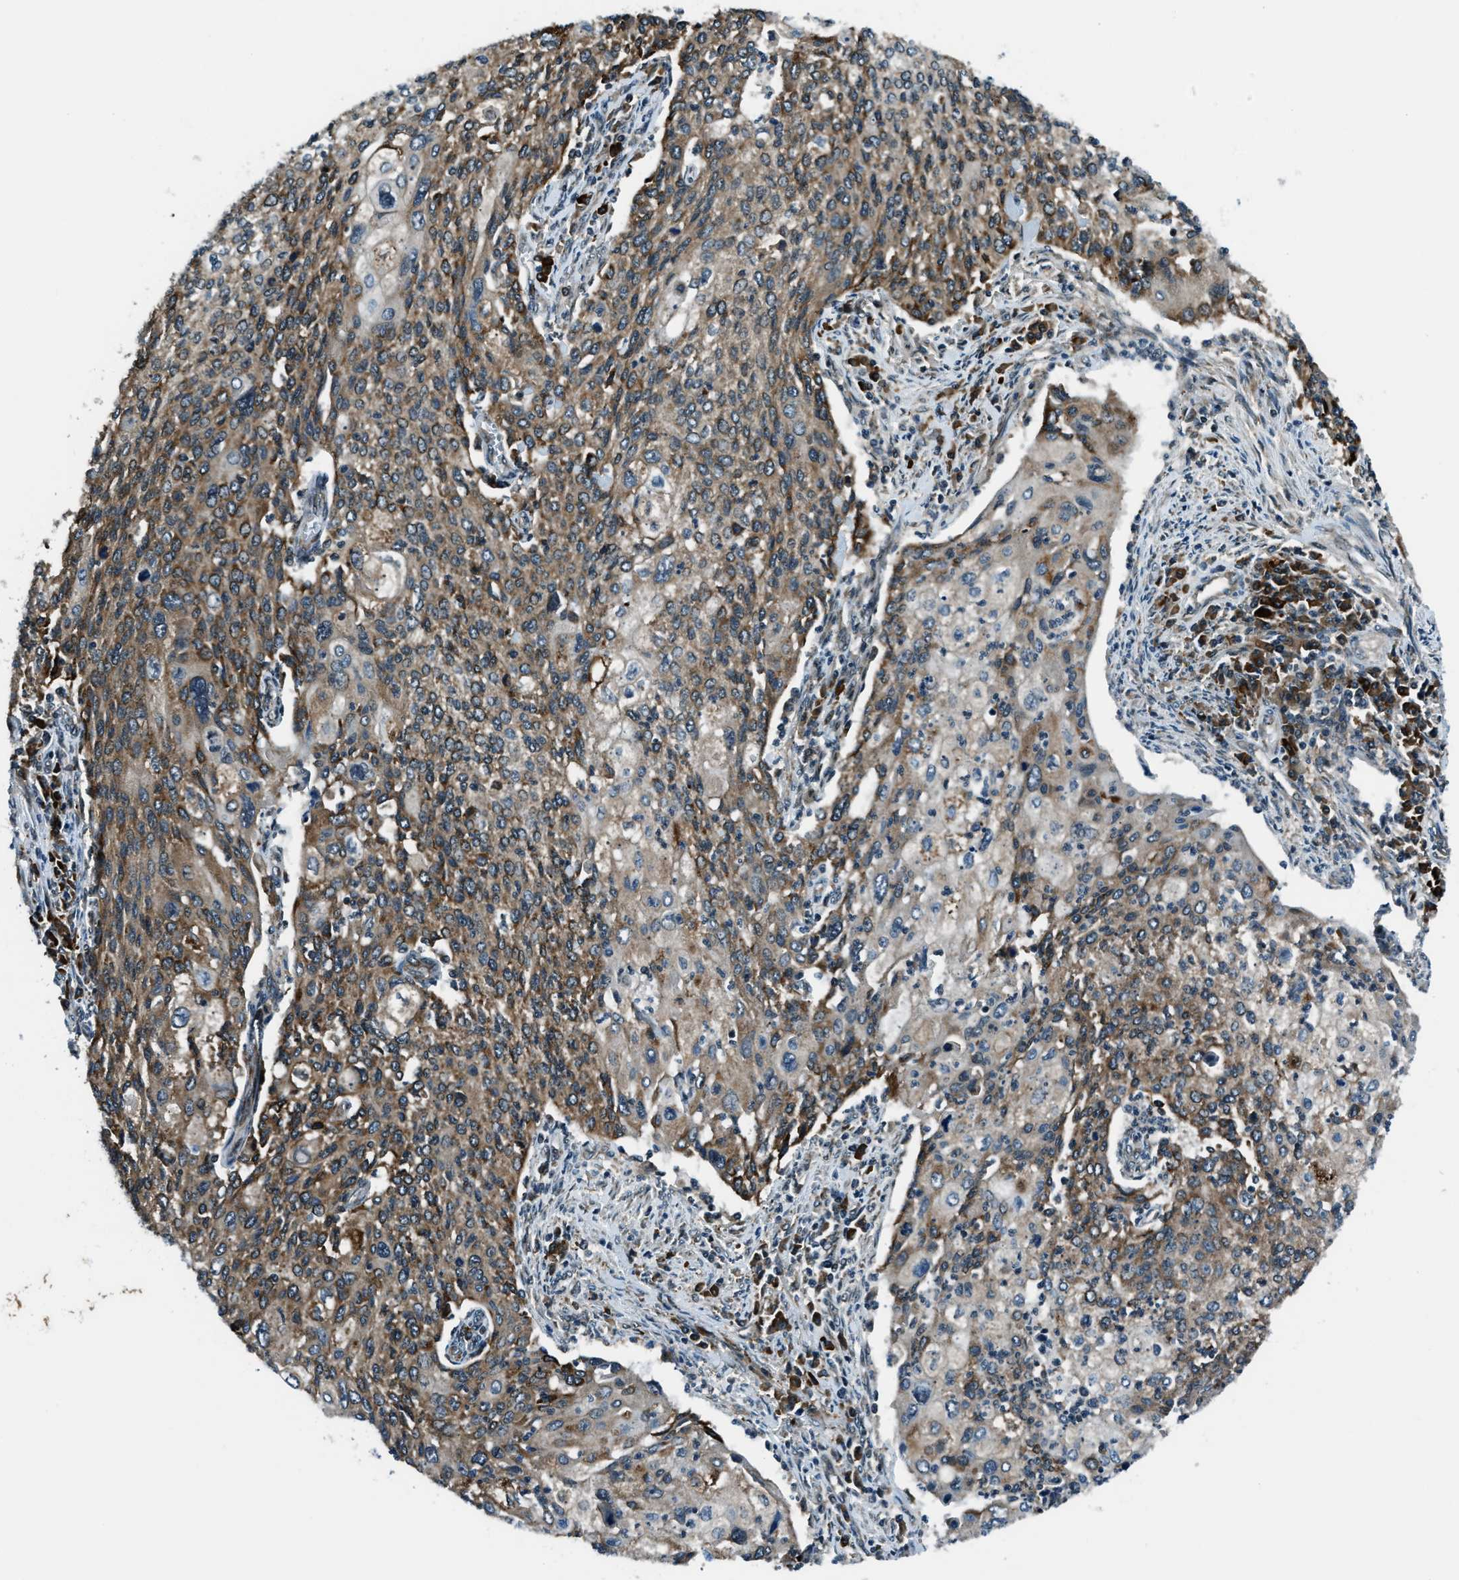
{"staining": {"intensity": "moderate", "quantity": ">75%", "location": "cytoplasmic/membranous"}, "tissue": "cervical cancer", "cell_type": "Tumor cells", "image_type": "cancer", "snomed": [{"axis": "morphology", "description": "Squamous cell carcinoma, NOS"}, {"axis": "topography", "description": "Cervix"}], "caption": "Protein staining of cervical squamous cell carcinoma tissue demonstrates moderate cytoplasmic/membranous positivity in about >75% of tumor cells.", "gene": "ACTL9", "patient": {"sex": "female", "age": 40}}